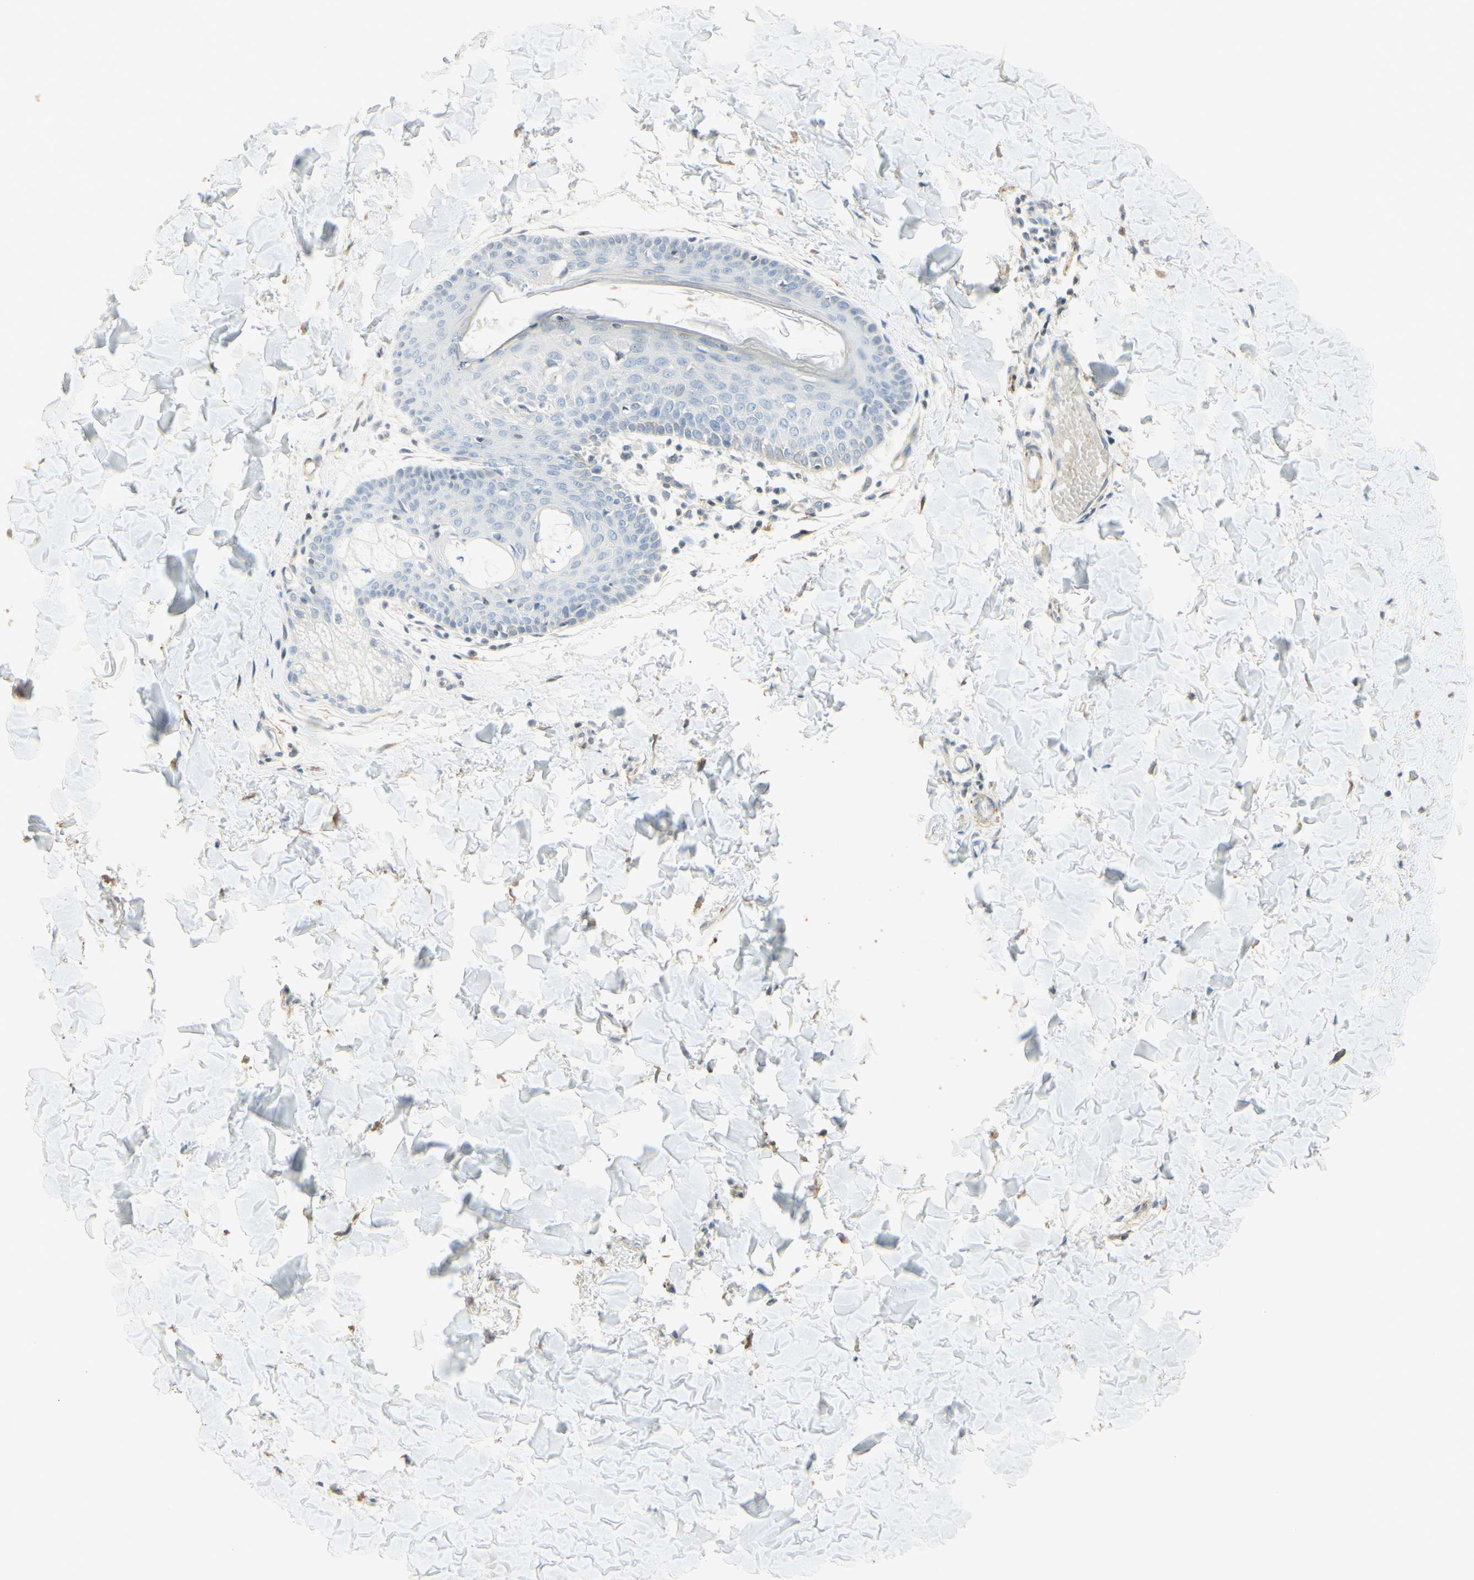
{"staining": {"intensity": "moderate", "quantity": "25%-75%", "location": "cytoplasmic/membranous"}, "tissue": "skin", "cell_type": "Fibroblasts", "image_type": "normal", "snomed": [{"axis": "morphology", "description": "Normal tissue, NOS"}, {"axis": "topography", "description": "Skin"}], "caption": "Protein expression analysis of benign skin reveals moderate cytoplasmic/membranous positivity in about 25%-75% of fibroblasts. (Brightfield microscopy of DAB IHC at high magnification).", "gene": "MAP1B", "patient": {"sex": "female", "age": 17}}